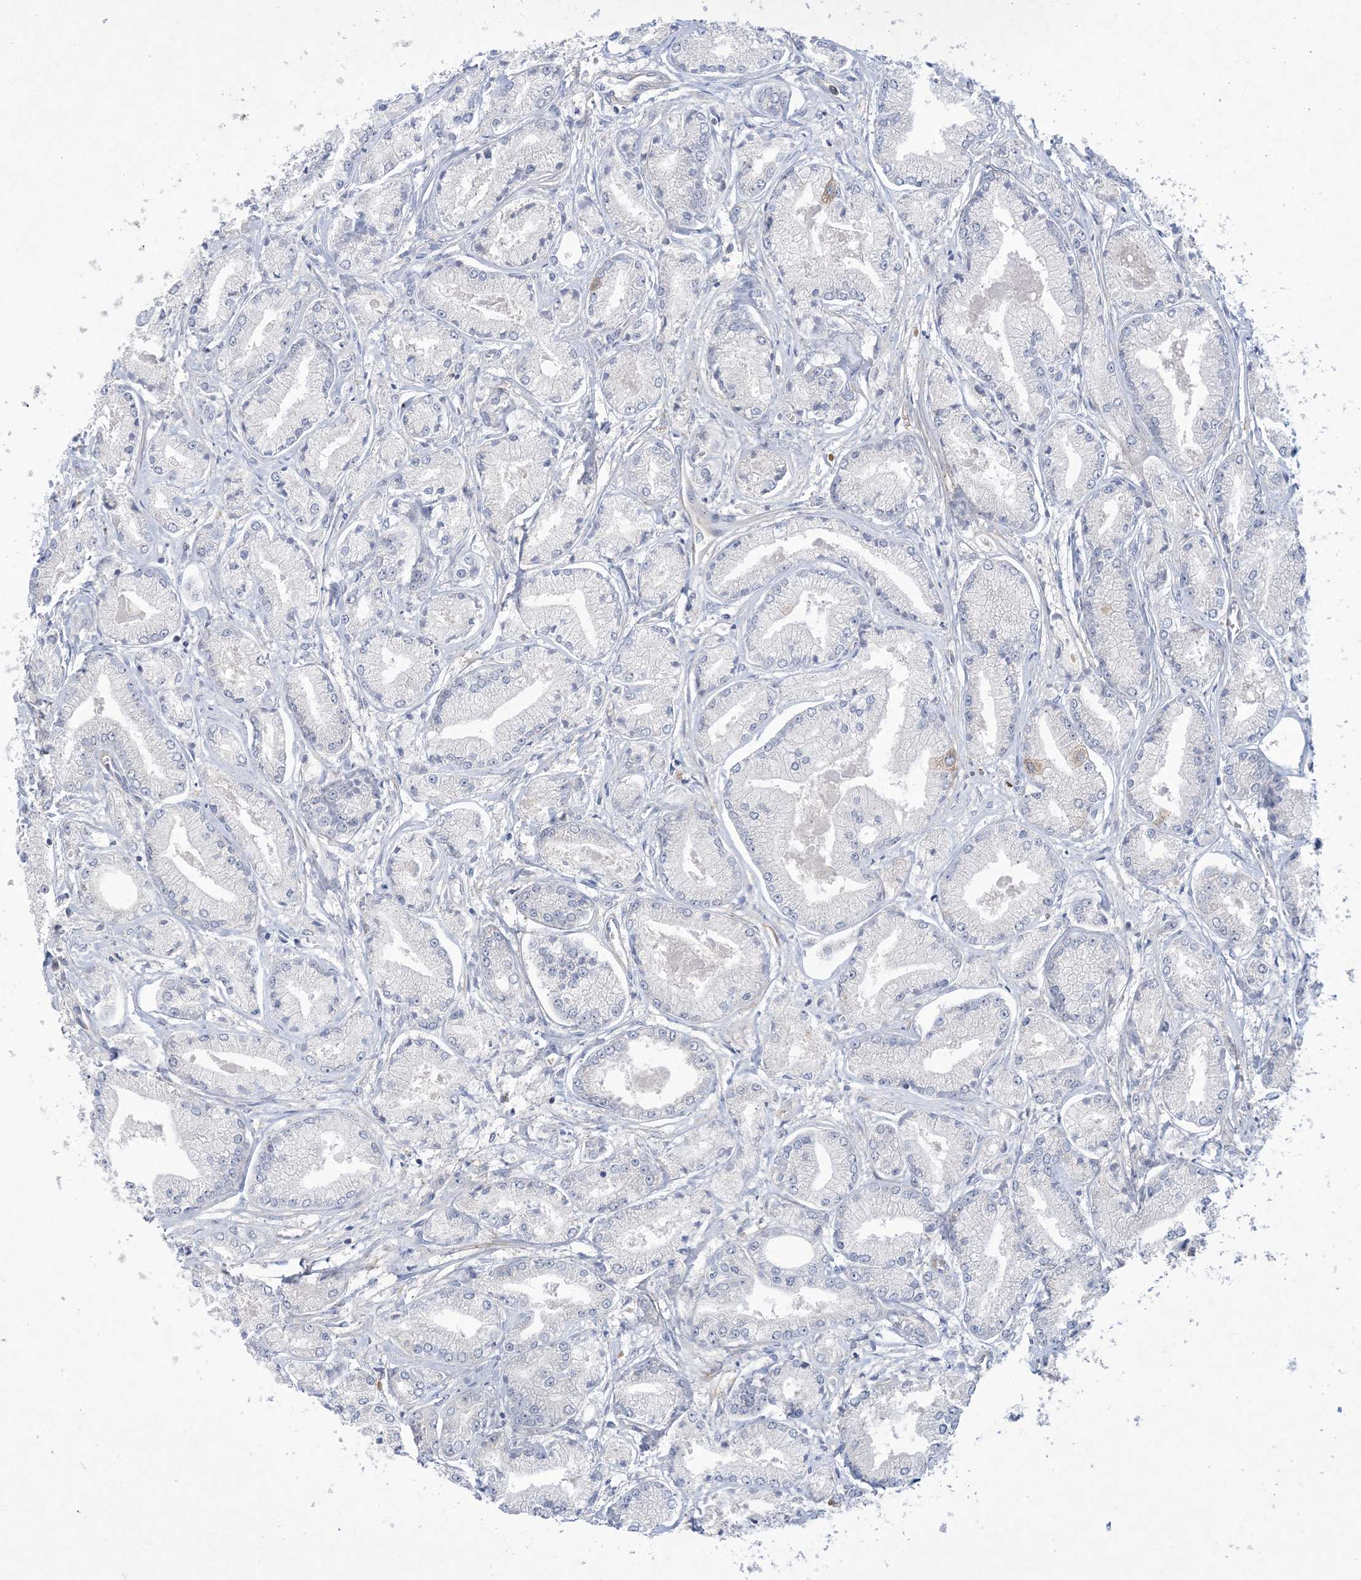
{"staining": {"intensity": "negative", "quantity": "none", "location": "none"}, "tissue": "prostate cancer", "cell_type": "Tumor cells", "image_type": "cancer", "snomed": [{"axis": "morphology", "description": "Adenocarcinoma, Low grade"}, {"axis": "topography", "description": "Prostate"}], "caption": "DAB (3,3'-diaminobenzidine) immunohistochemical staining of low-grade adenocarcinoma (prostate) demonstrates no significant expression in tumor cells.", "gene": "AOC1", "patient": {"sex": "male", "age": 60}}